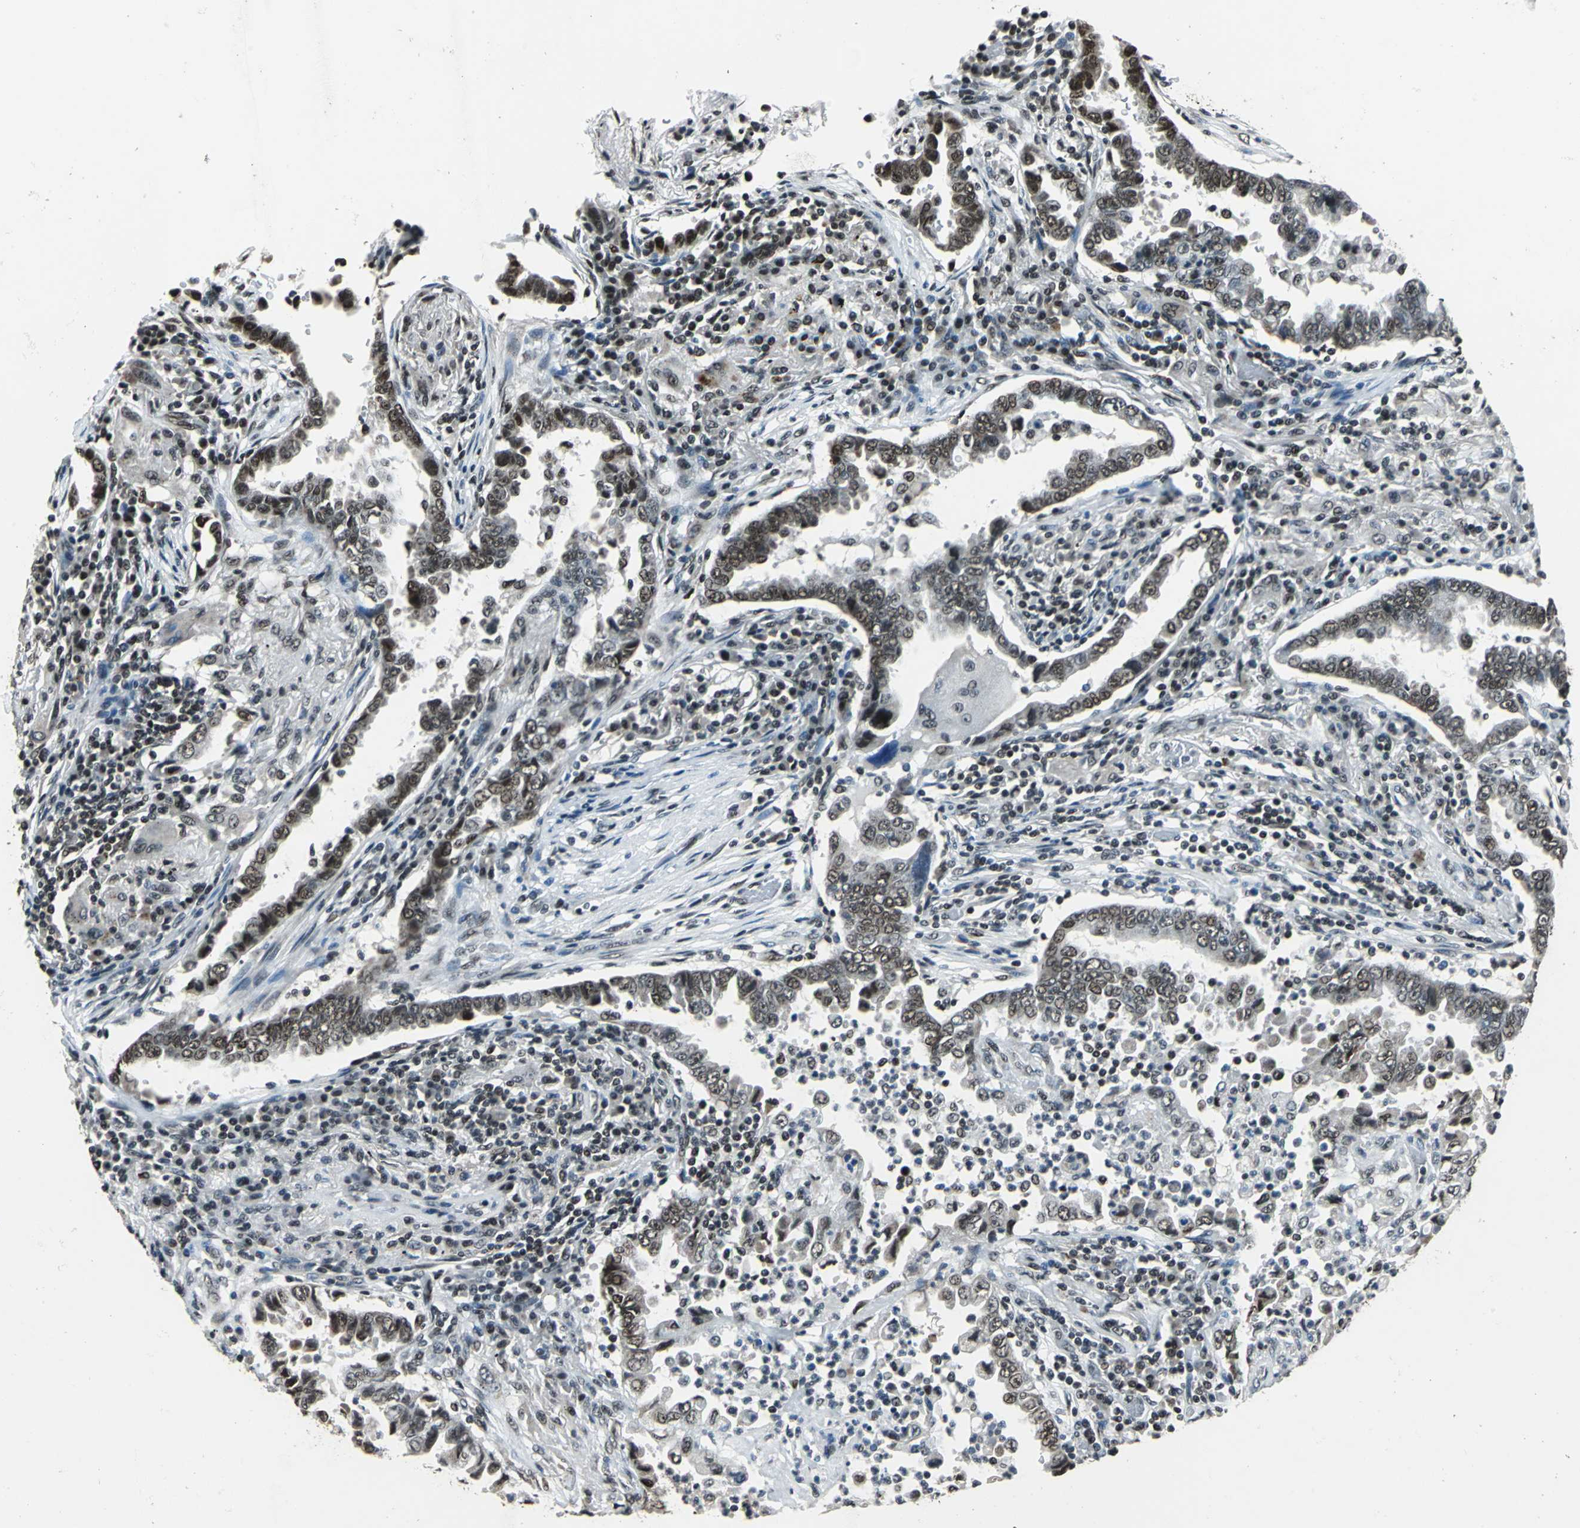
{"staining": {"intensity": "moderate", "quantity": "25%-75%", "location": "nuclear"}, "tissue": "lung cancer", "cell_type": "Tumor cells", "image_type": "cancer", "snomed": [{"axis": "morphology", "description": "Normal tissue, NOS"}, {"axis": "morphology", "description": "Inflammation, NOS"}, {"axis": "morphology", "description": "Adenocarcinoma, NOS"}, {"axis": "topography", "description": "Lung"}], "caption": "The micrograph shows a brown stain indicating the presence of a protein in the nuclear of tumor cells in lung adenocarcinoma. The staining was performed using DAB (3,3'-diaminobenzidine), with brown indicating positive protein expression. Nuclei are stained blue with hematoxylin.", "gene": "BCLAF1", "patient": {"sex": "female", "age": 64}}